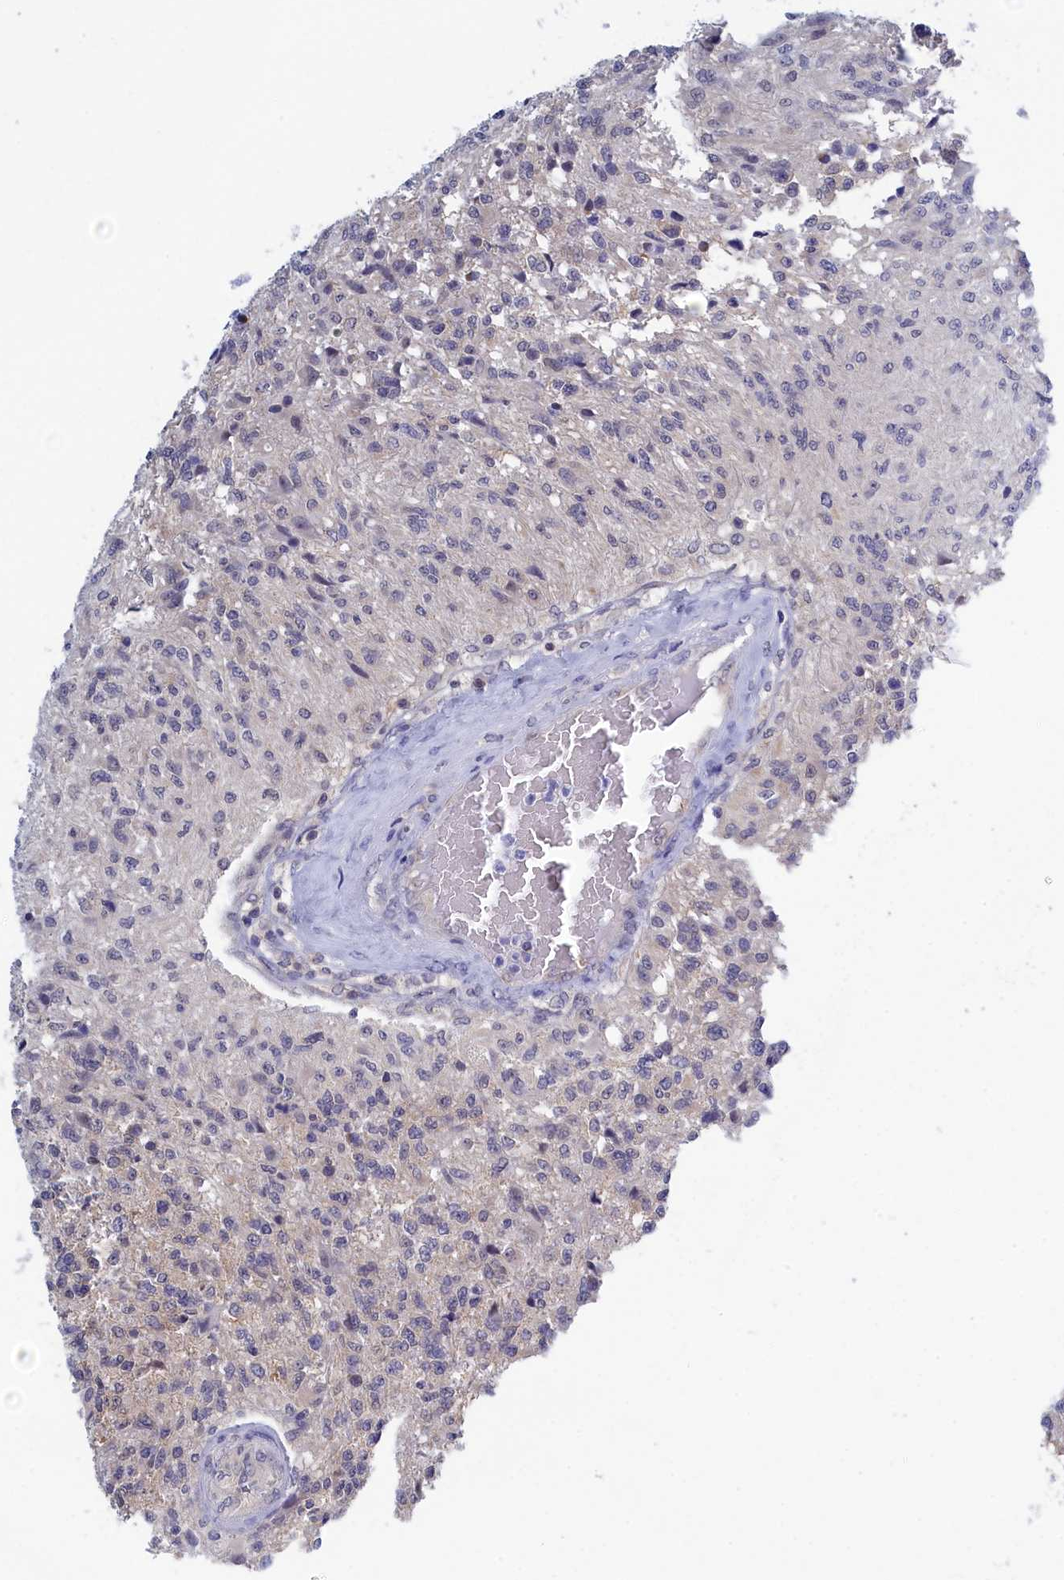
{"staining": {"intensity": "weak", "quantity": "<25%", "location": "cytoplasmic/membranous"}, "tissue": "glioma", "cell_type": "Tumor cells", "image_type": "cancer", "snomed": [{"axis": "morphology", "description": "Glioma, malignant, High grade"}, {"axis": "topography", "description": "Brain"}], "caption": "An IHC histopathology image of glioma is shown. There is no staining in tumor cells of glioma. (Stains: DAB immunohistochemistry (IHC) with hematoxylin counter stain, Microscopy: brightfield microscopy at high magnification).", "gene": "PGP", "patient": {"sex": "male", "age": 56}}